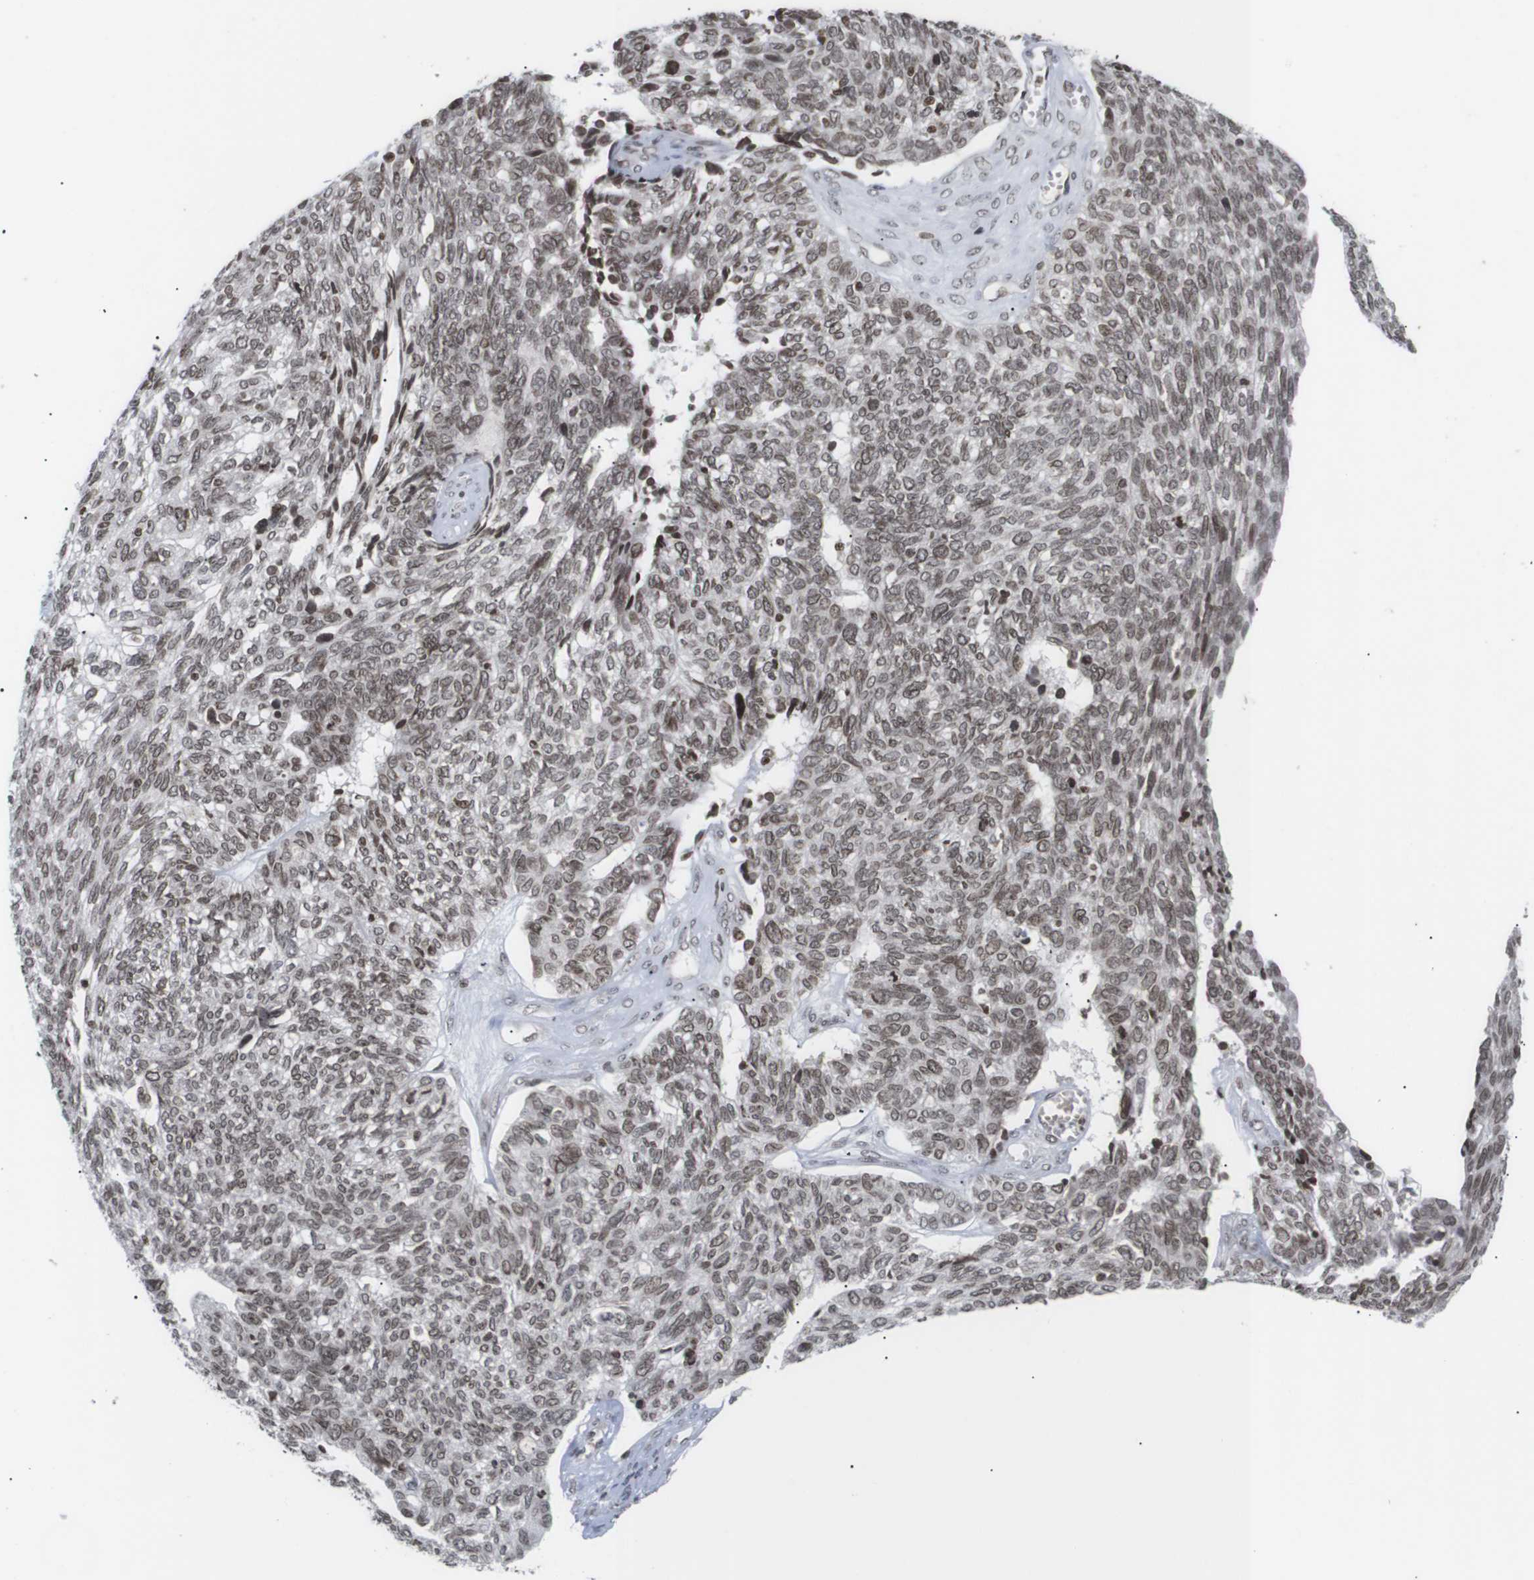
{"staining": {"intensity": "moderate", "quantity": ">75%", "location": "nuclear"}, "tissue": "ovarian cancer", "cell_type": "Tumor cells", "image_type": "cancer", "snomed": [{"axis": "morphology", "description": "Cystadenocarcinoma, serous, NOS"}, {"axis": "topography", "description": "Ovary"}], "caption": "The micrograph demonstrates staining of ovarian serous cystadenocarcinoma, revealing moderate nuclear protein staining (brown color) within tumor cells.", "gene": "ETV5", "patient": {"sex": "female", "age": 79}}